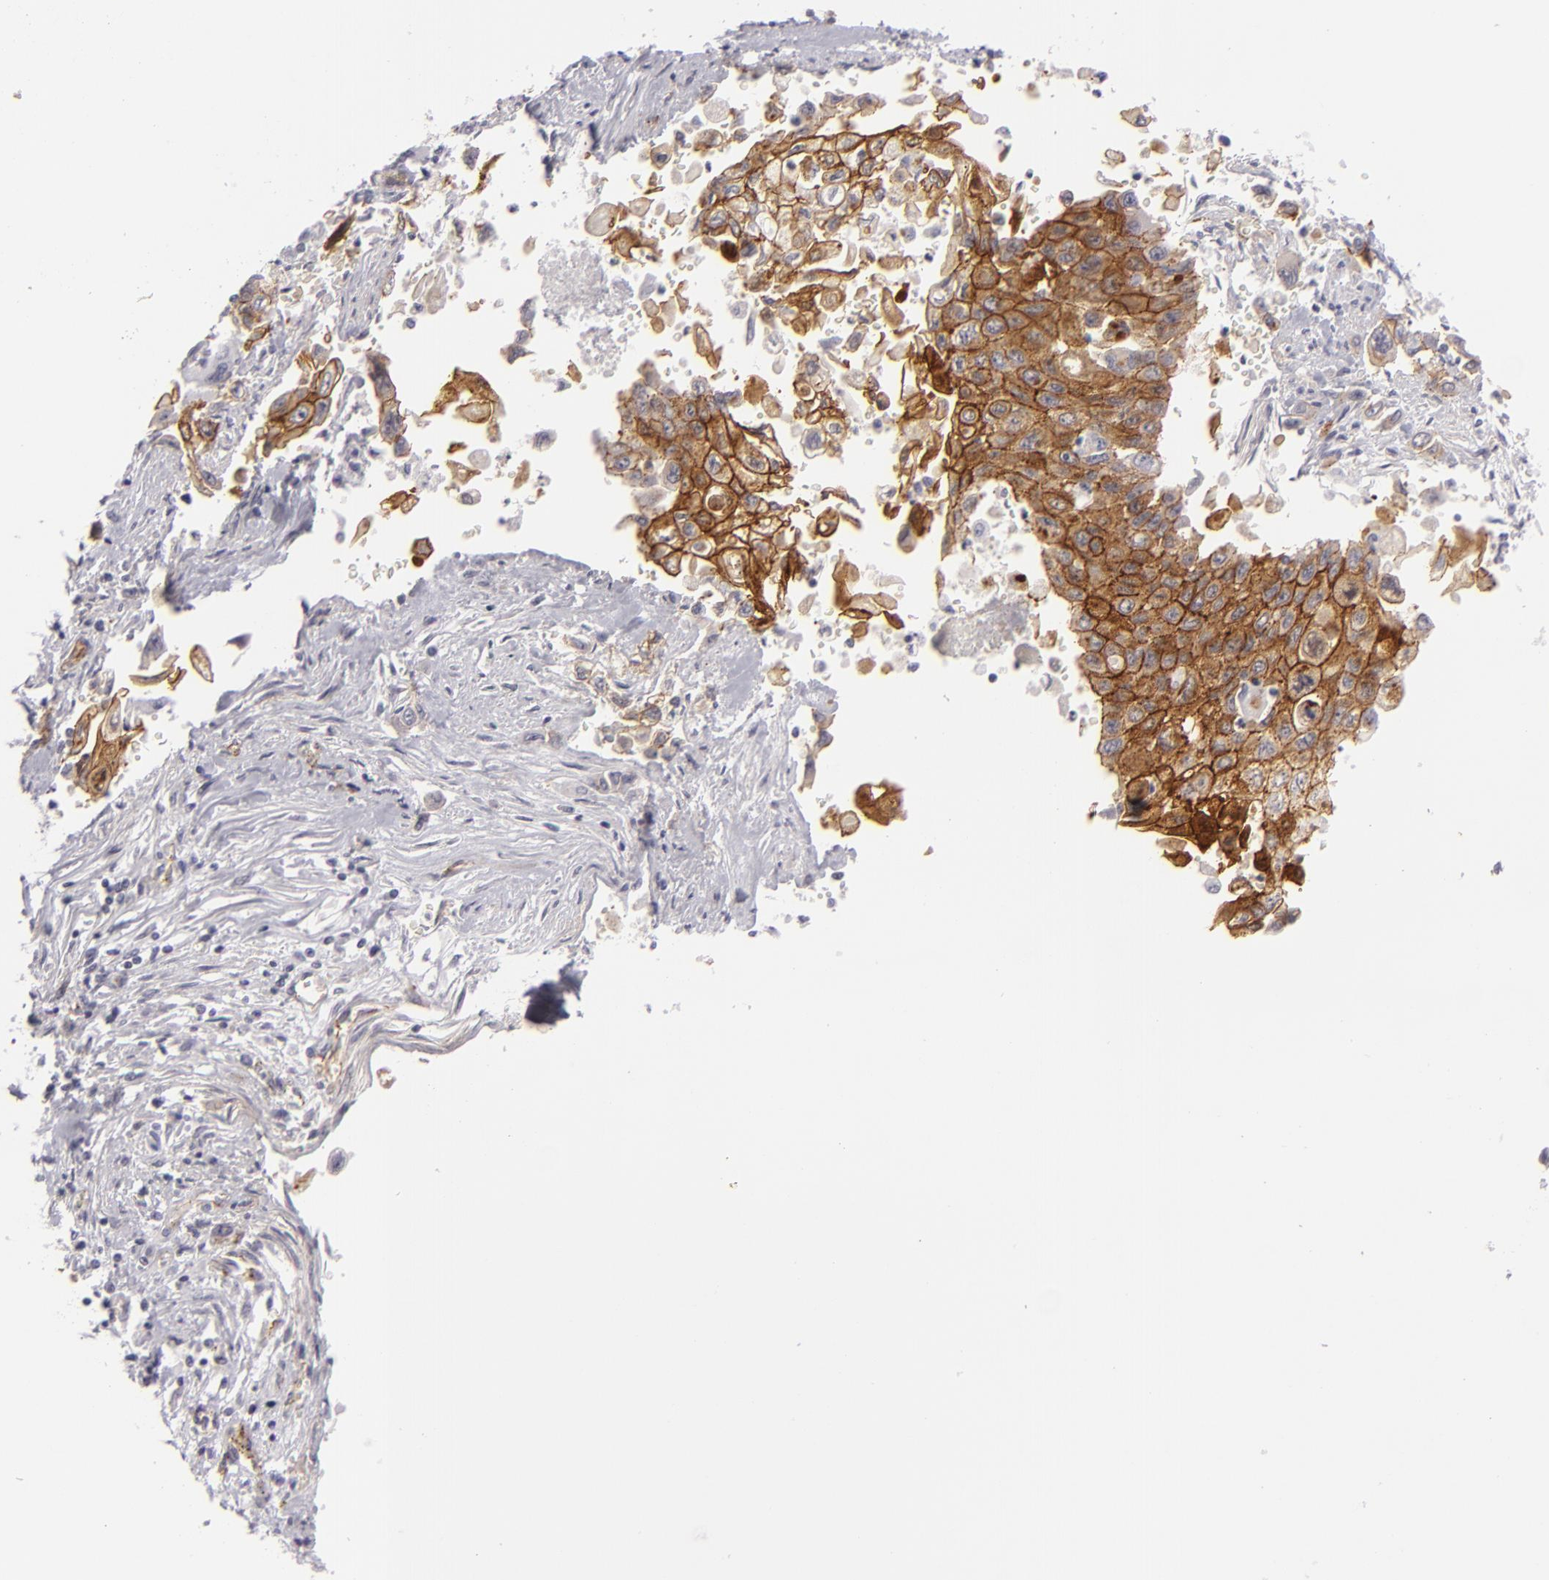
{"staining": {"intensity": "moderate", "quantity": "25%-75%", "location": "cytoplasmic/membranous"}, "tissue": "pancreatic cancer", "cell_type": "Tumor cells", "image_type": "cancer", "snomed": [{"axis": "morphology", "description": "Adenocarcinoma, NOS"}, {"axis": "topography", "description": "Pancreas"}], "caption": "Protein expression analysis of pancreatic cancer (adenocarcinoma) reveals moderate cytoplasmic/membranous staining in approximately 25%-75% of tumor cells.", "gene": "JUP", "patient": {"sex": "male", "age": 70}}